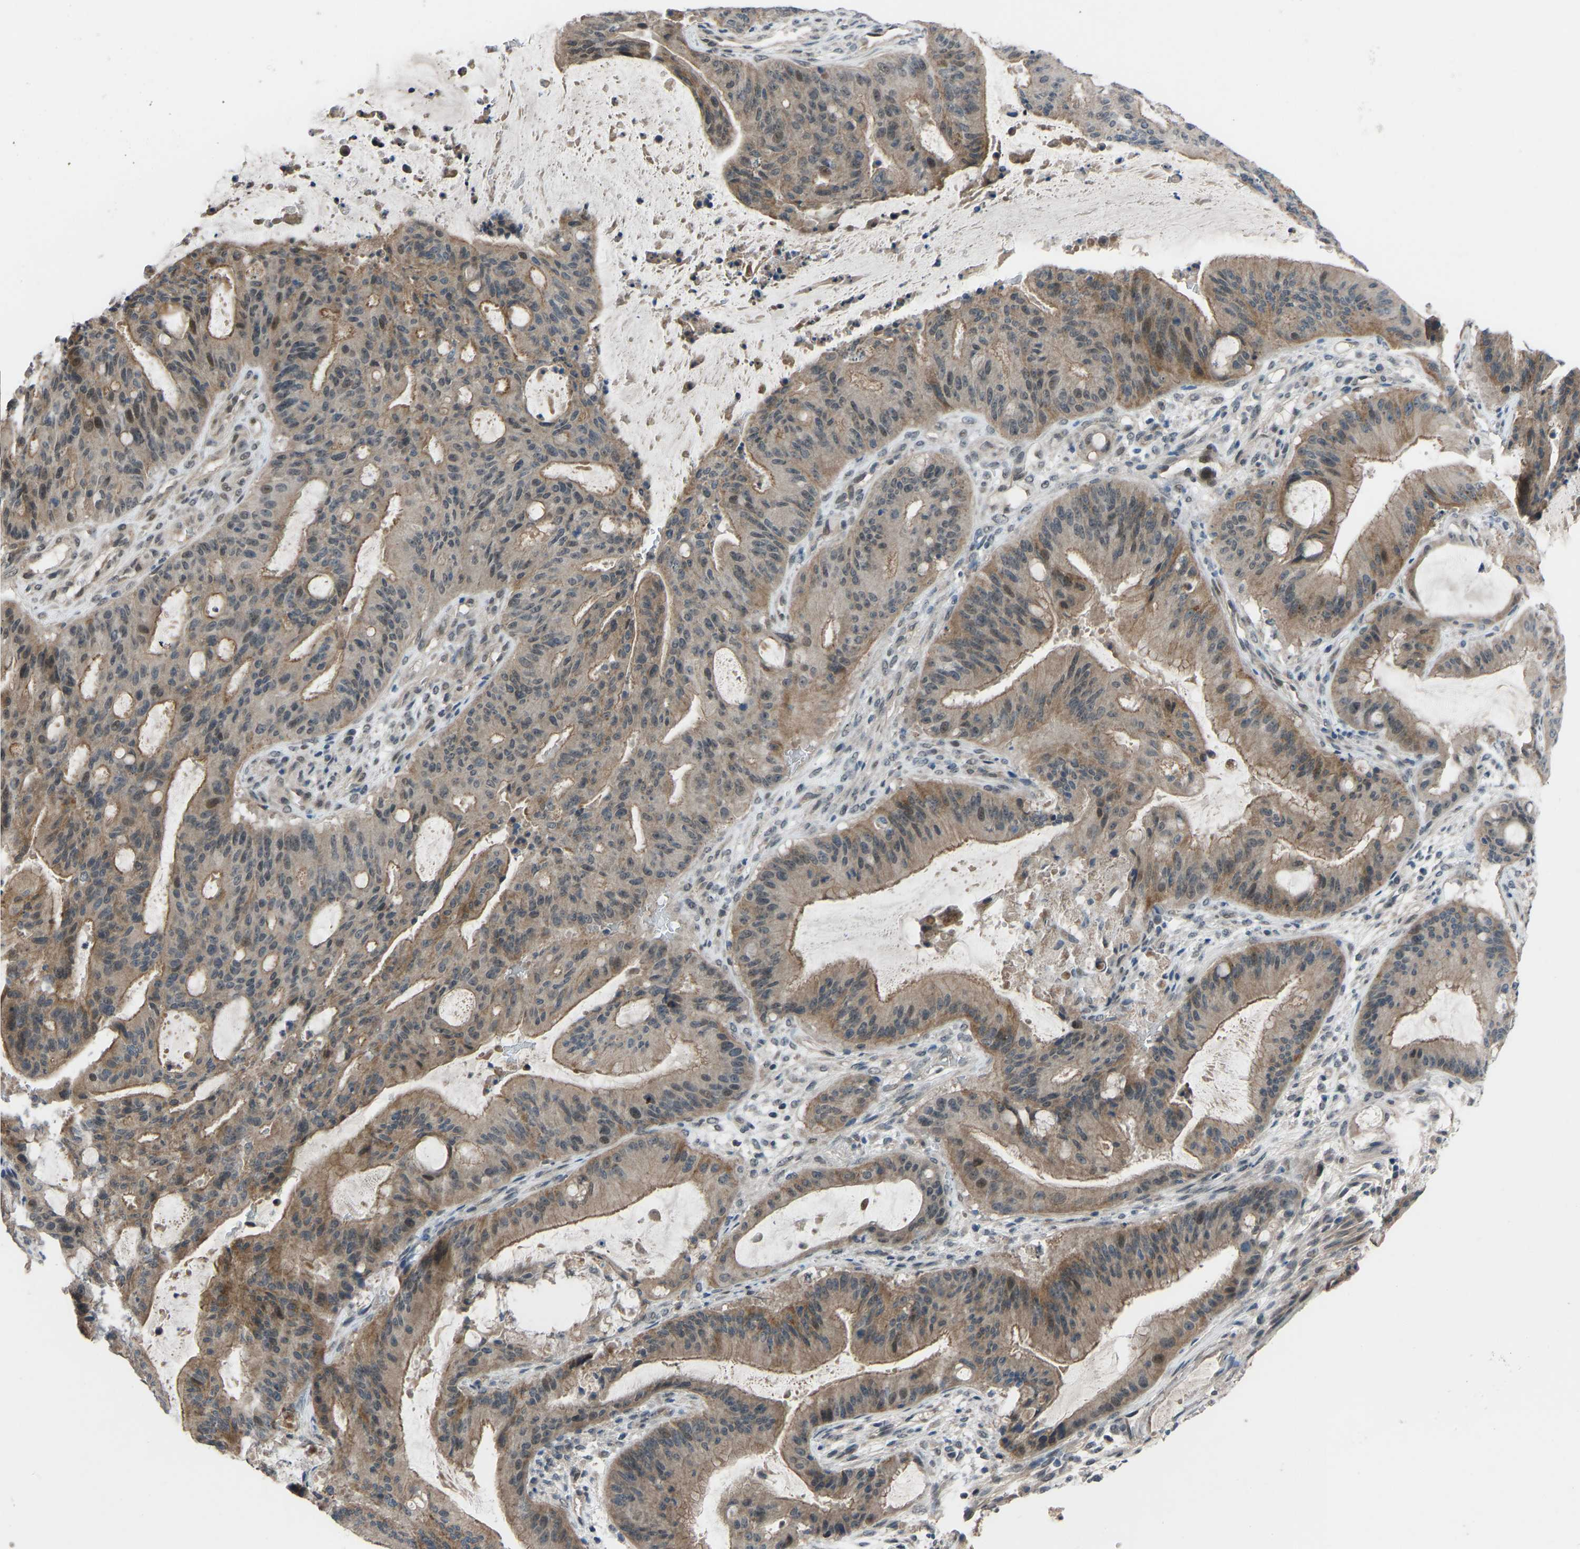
{"staining": {"intensity": "moderate", "quantity": ">75%", "location": "cytoplasmic/membranous"}, "tissue": "liver cancer", "cell_type": "Tumor cells", "image_type": "cancer", "snomed": [{"axis": "morphology", "description": "Normal tissue, NOS"}, {"axis": "morphology", "description": "Cholangiocarcinoma"}, {"axis": "topography", "description": "Liver"}, {"axis": "topography", "description": "Peripheral nerve tissue"}], "caption": "Liver cancer (cholangiocarcinoma) stained for a protein (brown) shows moderate cytoplasmic/membranous positive expression in about >75% of tumor cells.", "gene": "CDK2AP1", "patient": {"sex": "female", "age": 73}}